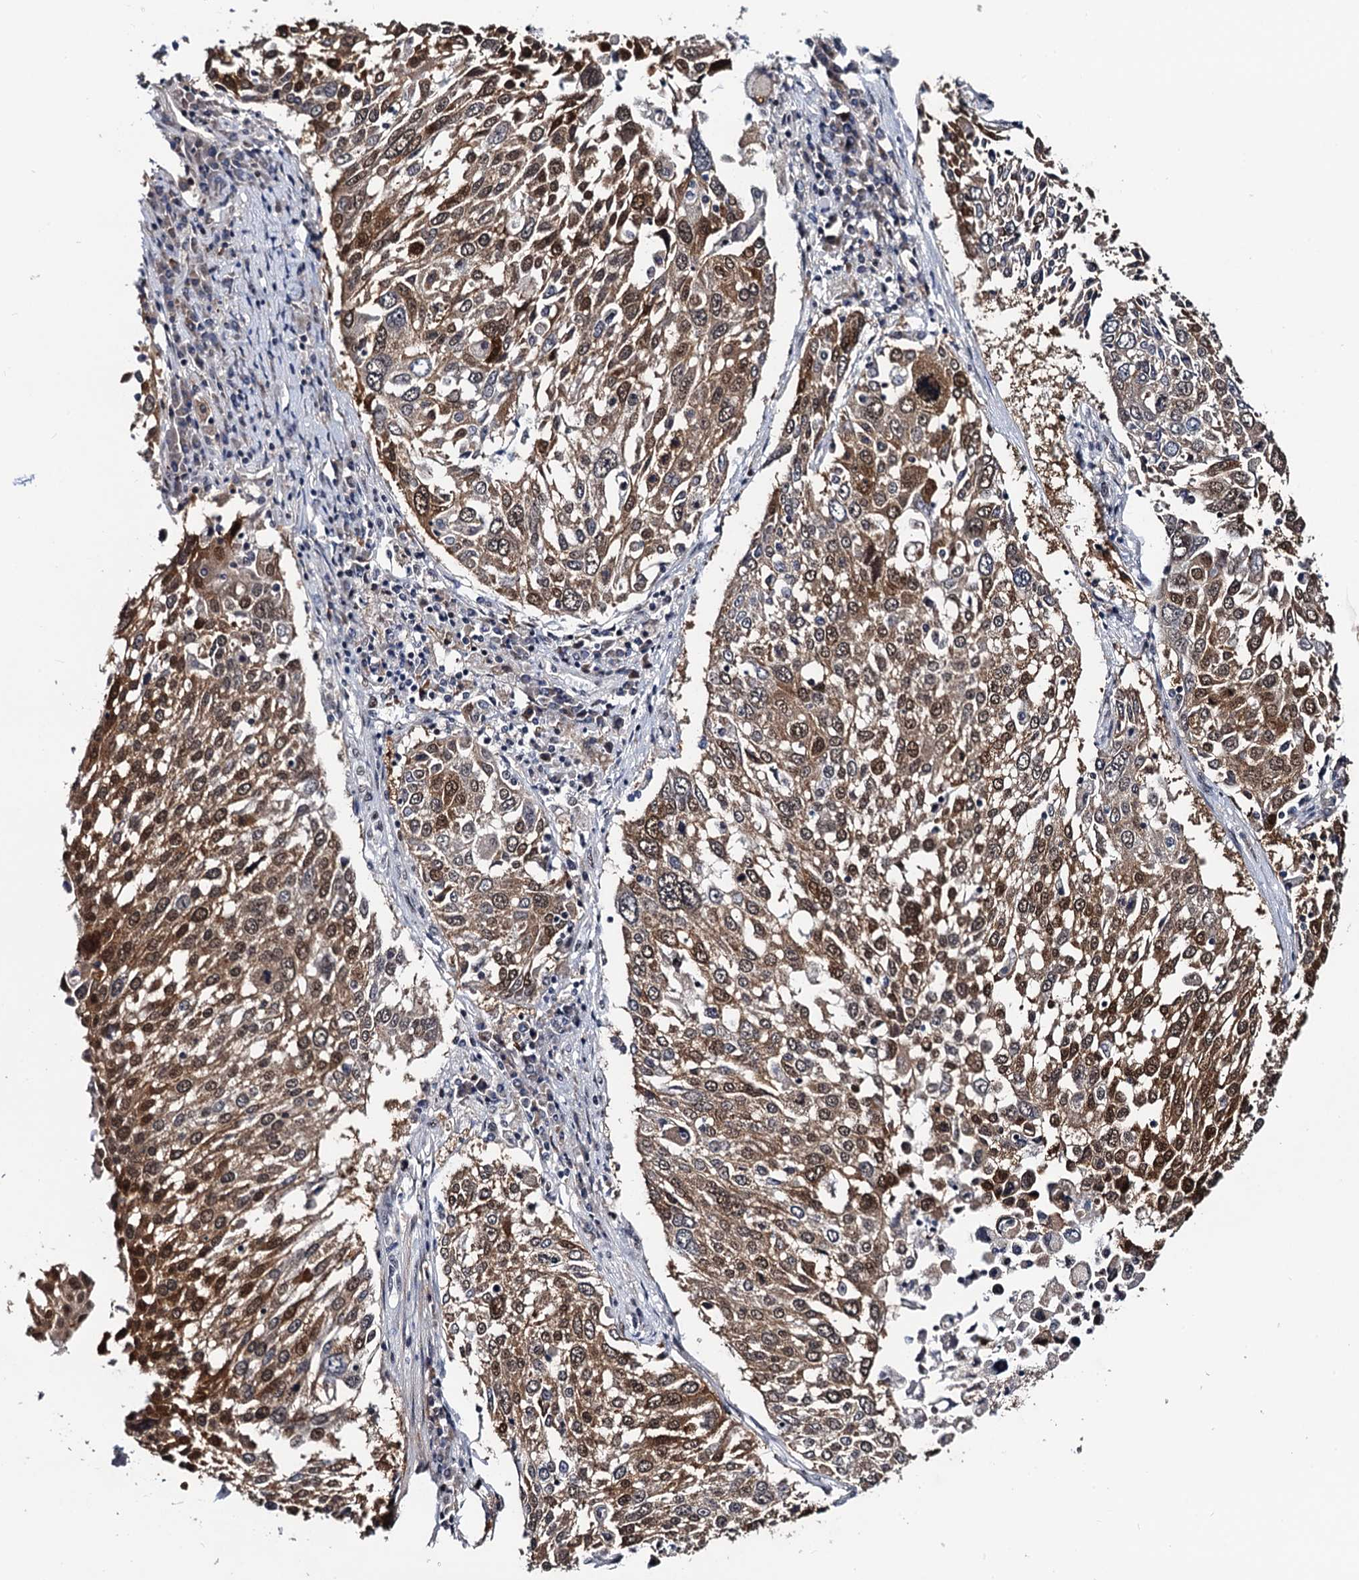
{"staining": {"intensity": "moderate", "quantity": ">75%", "location": "cytoplasmic/membranous,nuclear"}, "tissue": "lung cancer", "cell_type": "Tumor cells", "image_type": "cancer", "snomed": [{"axis": "morphology", "description": "Squamous cell carcinoma, NOS"}, {"axis": "topography", "description": "Lung"}], "caption": "Immunohistochemistry micrograph of human lung squamous cell carcinoma stained for a protein (brown), which reveals medium levels of moderate cytoplasmic/membranous and nuclear positivity in about >75% of tumor cells.", "gene": "FAM222A", "patient": {"sex": "male", "age": 65}}